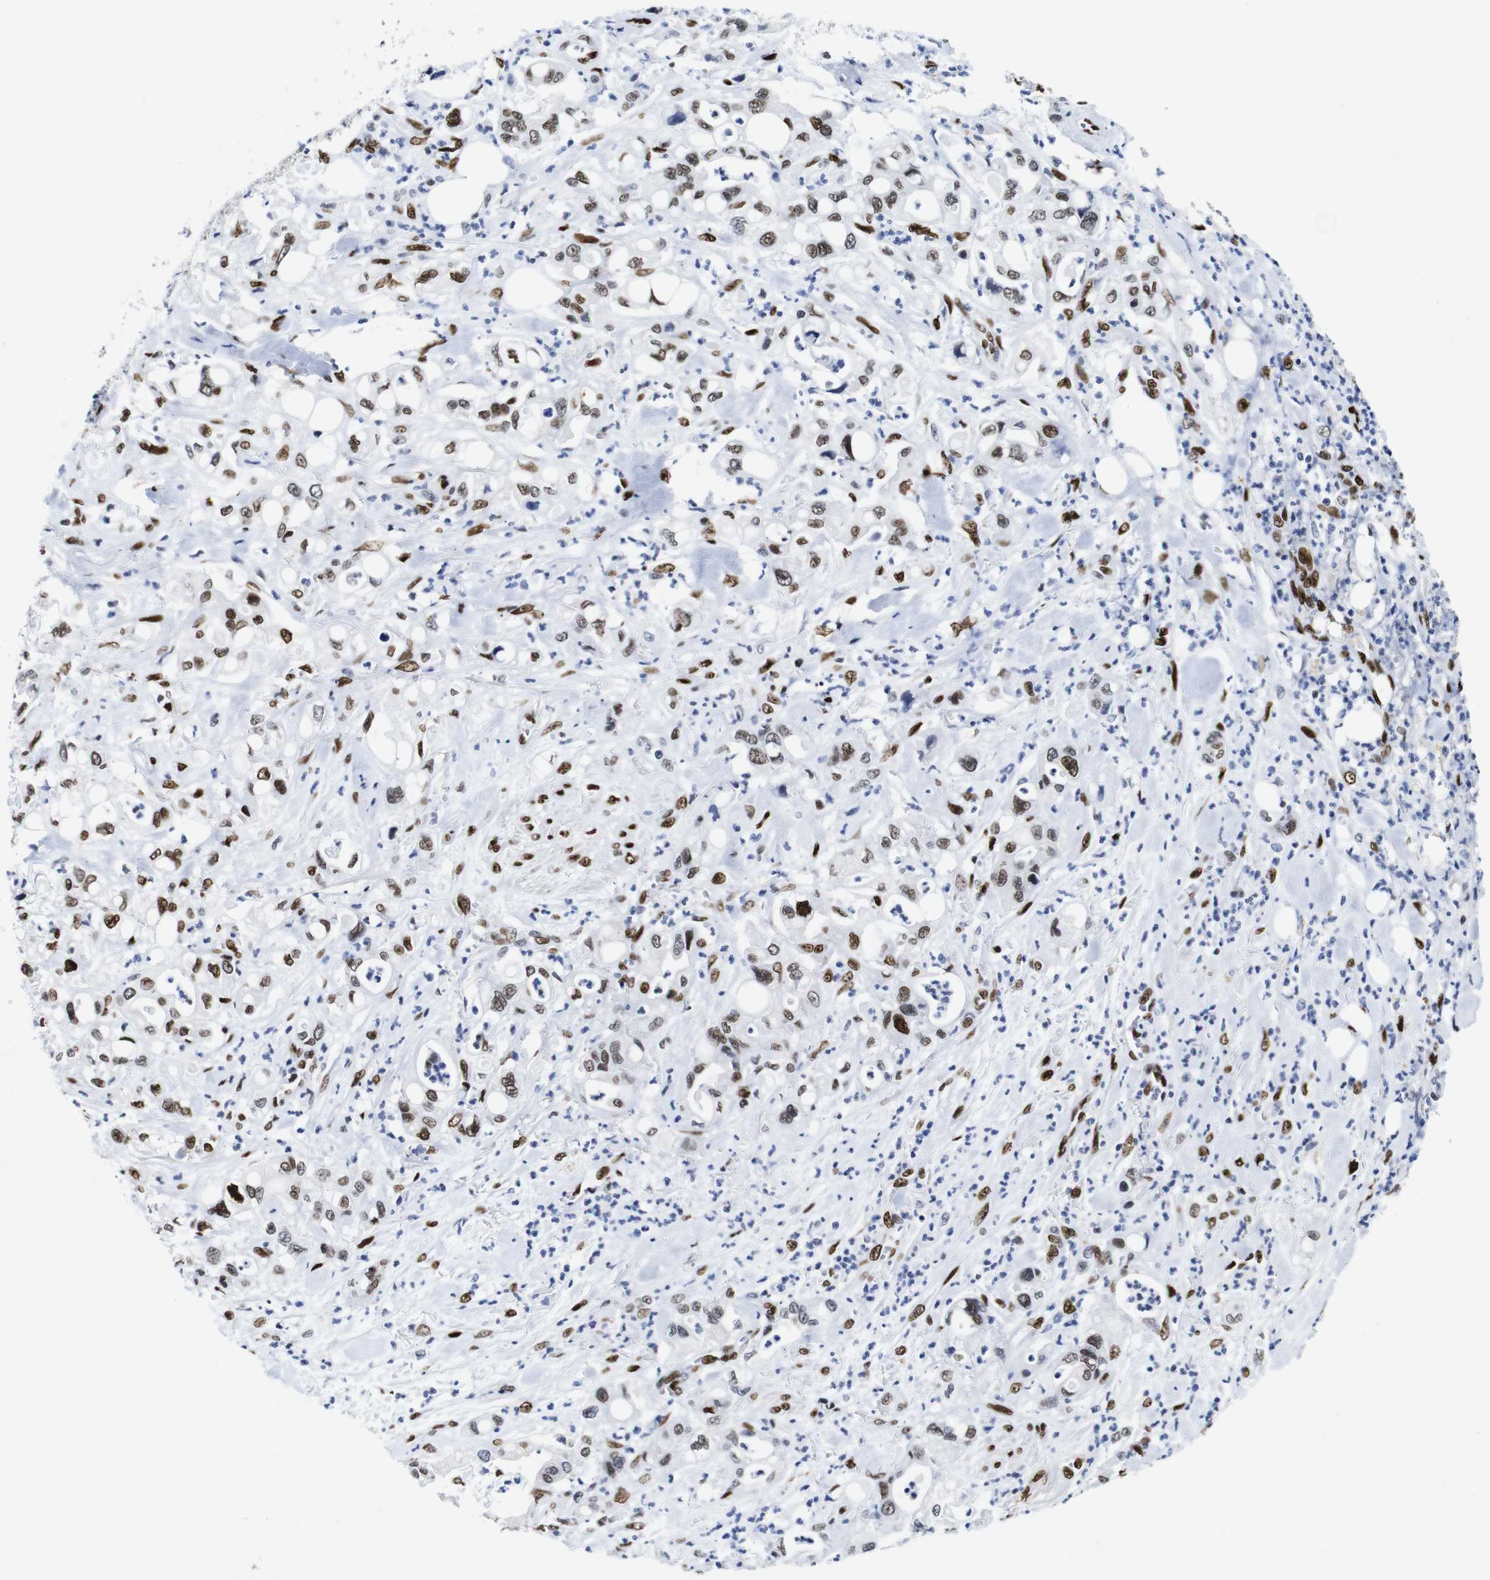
{"staining": {"intensity": "moderate", "quantity": ">75%", "location": "nuclear"}, "tissue": "pancreatic cancer", "cell_type": "Tumor cells", "image_type": "cancer", "snomed": [{"axis": "morphology", "description": "Adenocarcinoma, NOS"}, {"axis": "topography", "description": "Pancreas"}], "caption": "Tumor cells display medium levels of moderate nuclear expression in about >75% of cells in pancreatic cancer (adenocarcinoma). (DAB (3,3'-diaminobenzidine) IHC, brown staining for protein, blue staining for nuclei).", "gene": "FOSL2", "patient": {"sex": "male", "age": 70}}